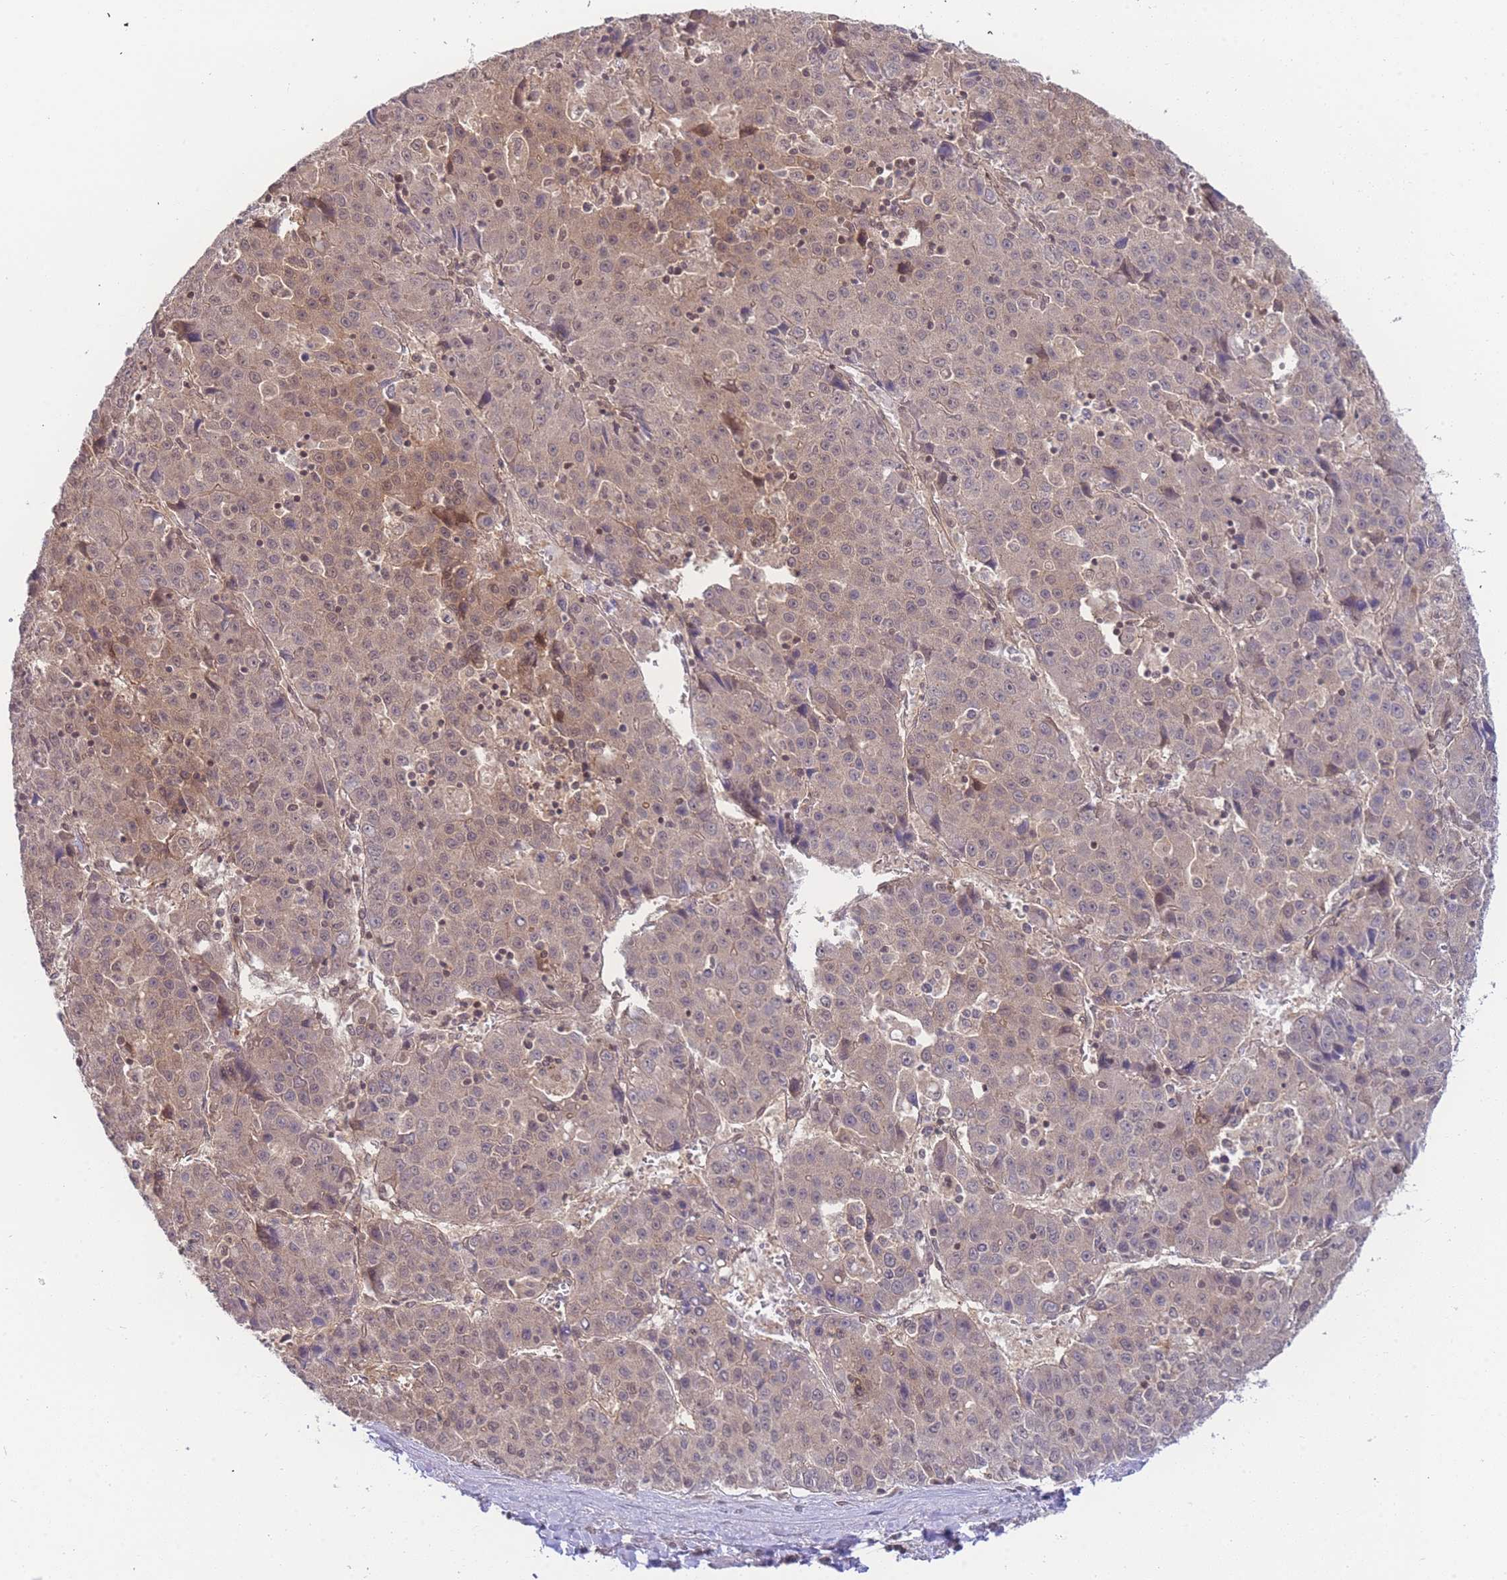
{"staining": {"intensity": "moderate", "quantity": "<25%", "location": "cytoplasmic/membranous"}, "tissue": "liver cancer", "cell_type": "Tumor cells", "image_type": "cancer", "snomed": [{"axis": "morphology", "description": "Carcinoma, Hepatocellular, NOS"}, {"axis": "topography", "description": "Liver"}], "caption": "A histopathology image of human liver cancer (hepatocellular carcinoma) stained for a protein shows moderate cytoplasmic/membranous brown staining in tumor cells.", "gene": "KIAA1191", "patient": {"sex": "female", "age": 53}}